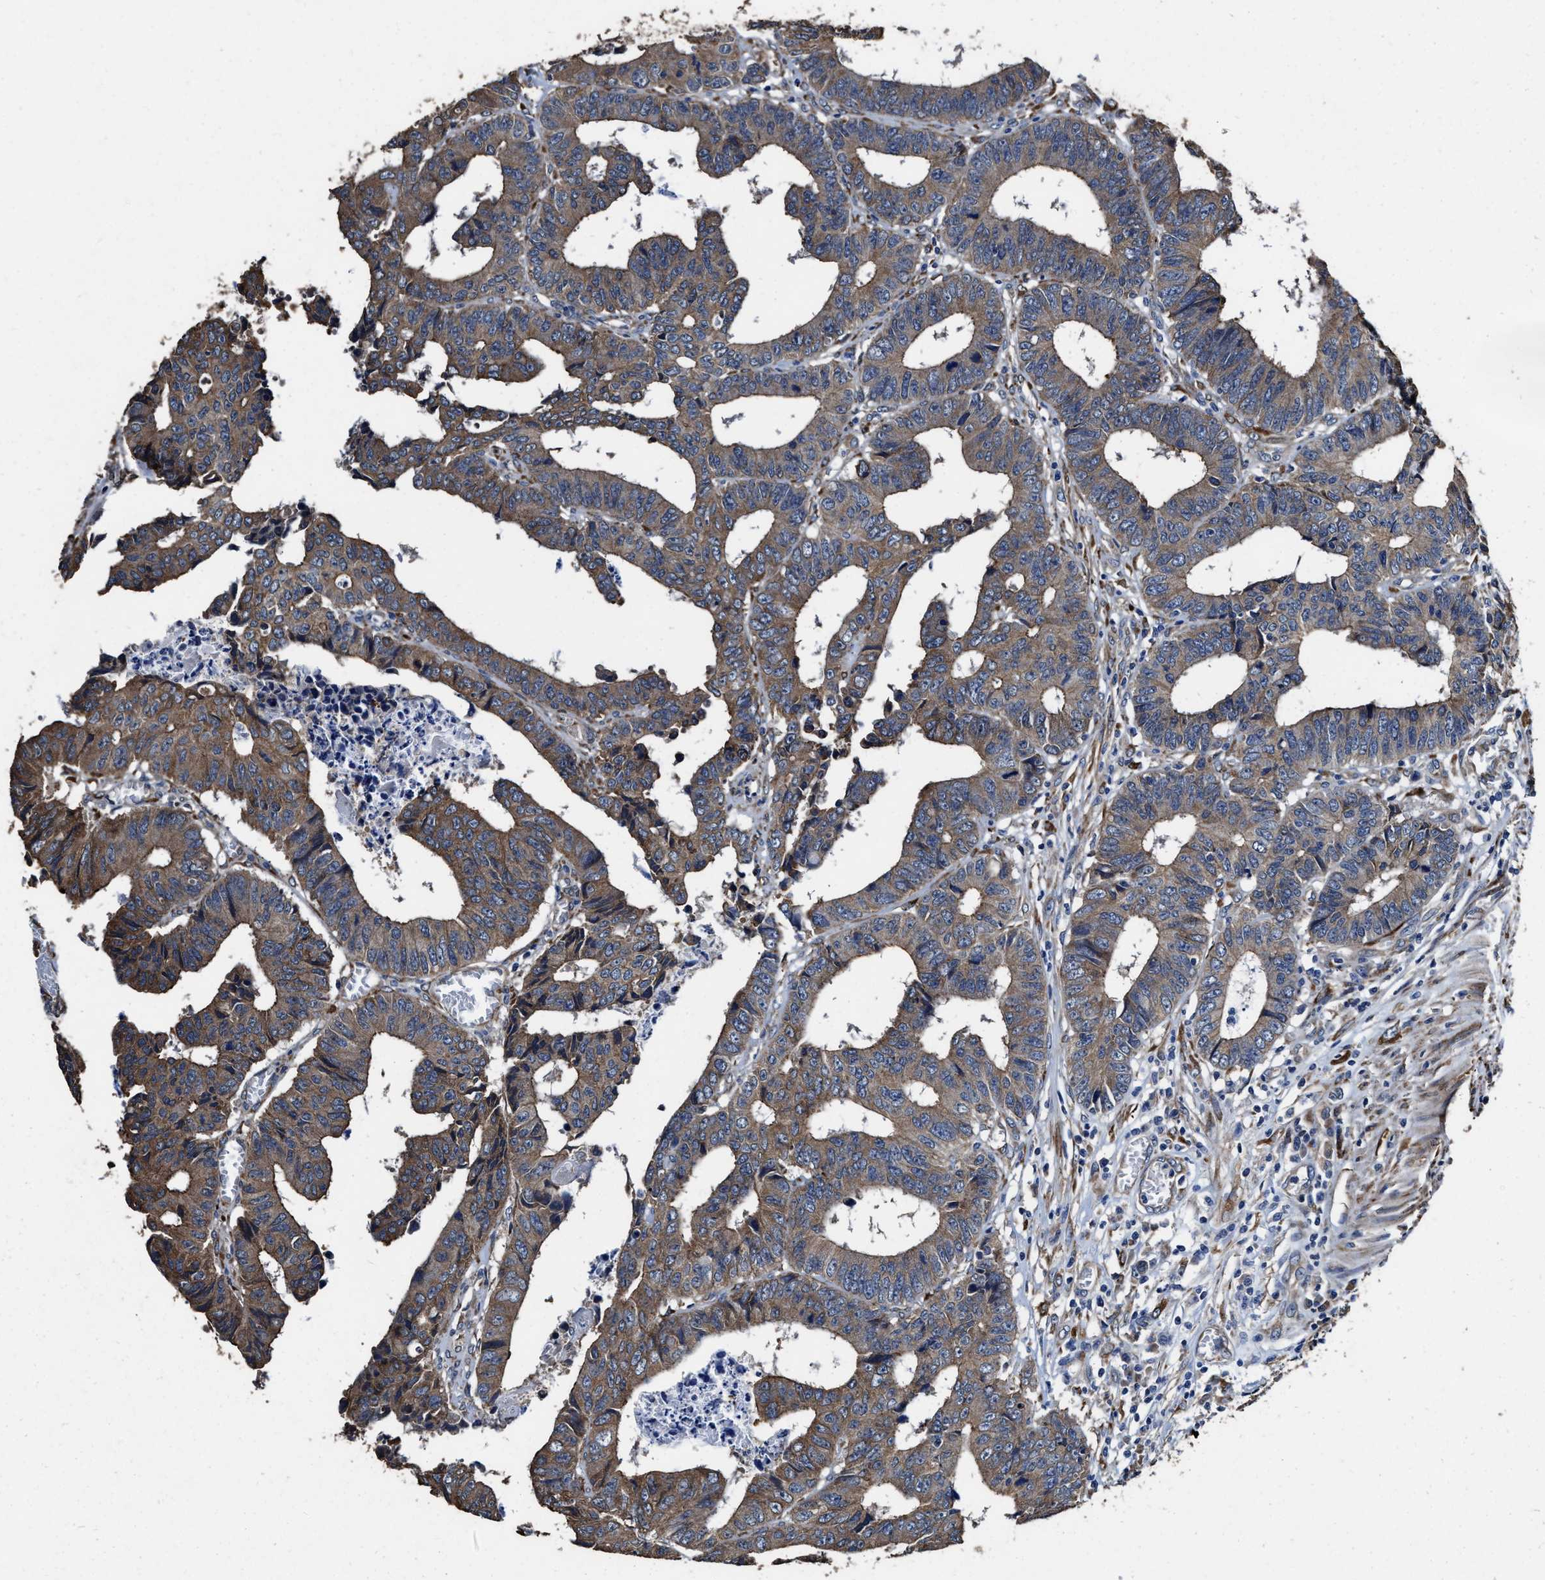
{"staining": {"intensity": "weak", "quantity": ">75%", "location": "cytoplasmic/membranous"}, "tissue": "colorectal cancer", "cell_type": "Tumor cells", "image_type": "cancer", "snomed": [{"axis": "morphology", "description": "Adenocarcinoma, NOS"}, {"axis": "topography", "description": "Rectum"}], "caption": "DAB (3,3'-diaminobenzidine) immunohistochemical staining of human adenocarcinoma (colorectal) exhibits weak cytoplasmic/membranous protein expression in about >75% of tumor cells.", "gene": "IDNK", "patient": {"sex": "male", "age": 84}}